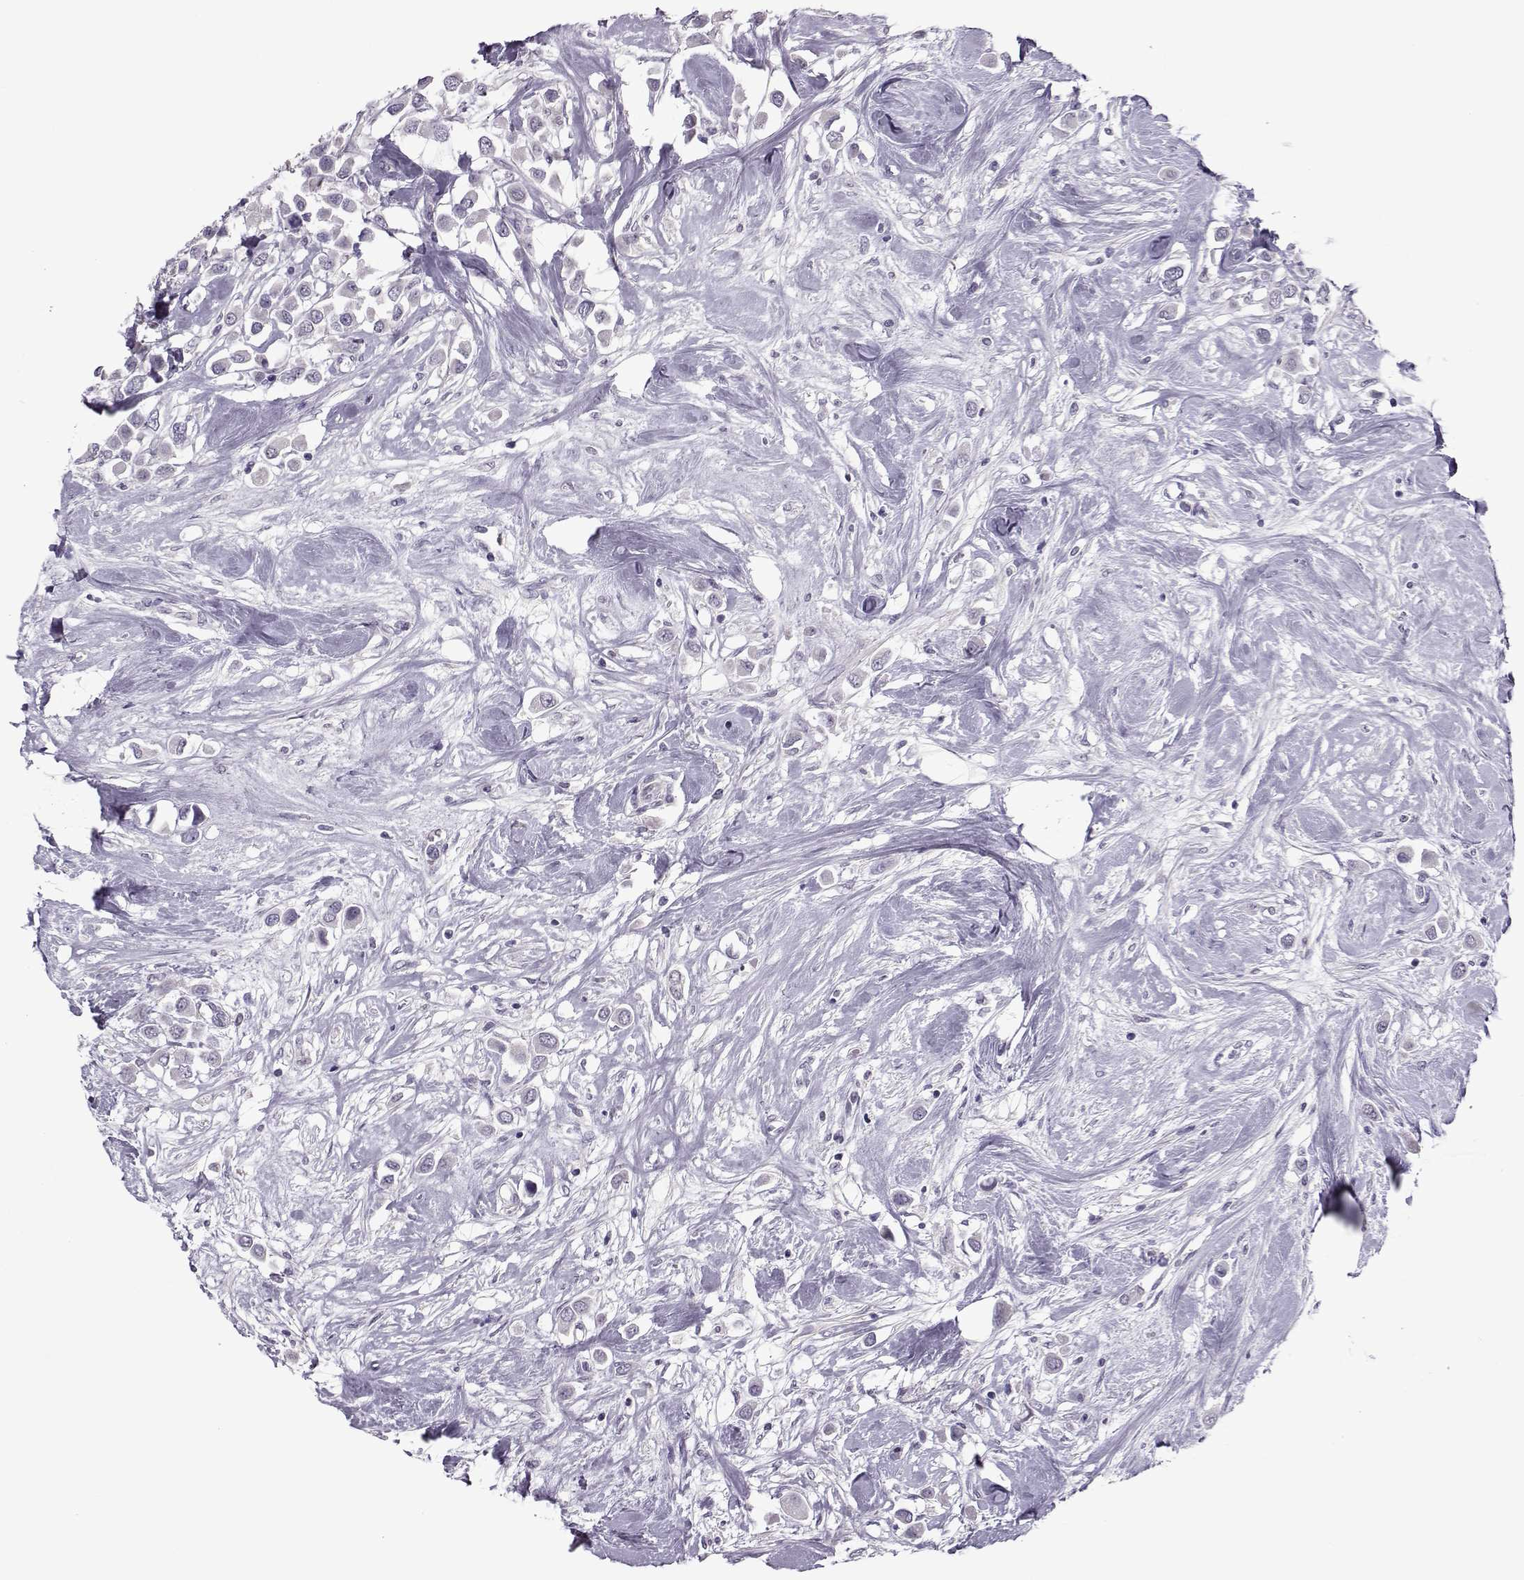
{"staining": {"intensity": "negative", "quantity": "none", "location": "none"}, "tissue": "breast cancer", "cell_type": "Tumor cells", "image_type": "cancer", "snomed": [{"axis": "morphology", "description": "Duct carcinoma"}, {"axis": "topography", "description": "Breast"}], "caption": "Immunohistochemistry (IHC) of human breast cancer demonstrates no positivity in tumor cells.", "gene": "ASRGL1", "patient": {"sex": "female", "age": 61}}